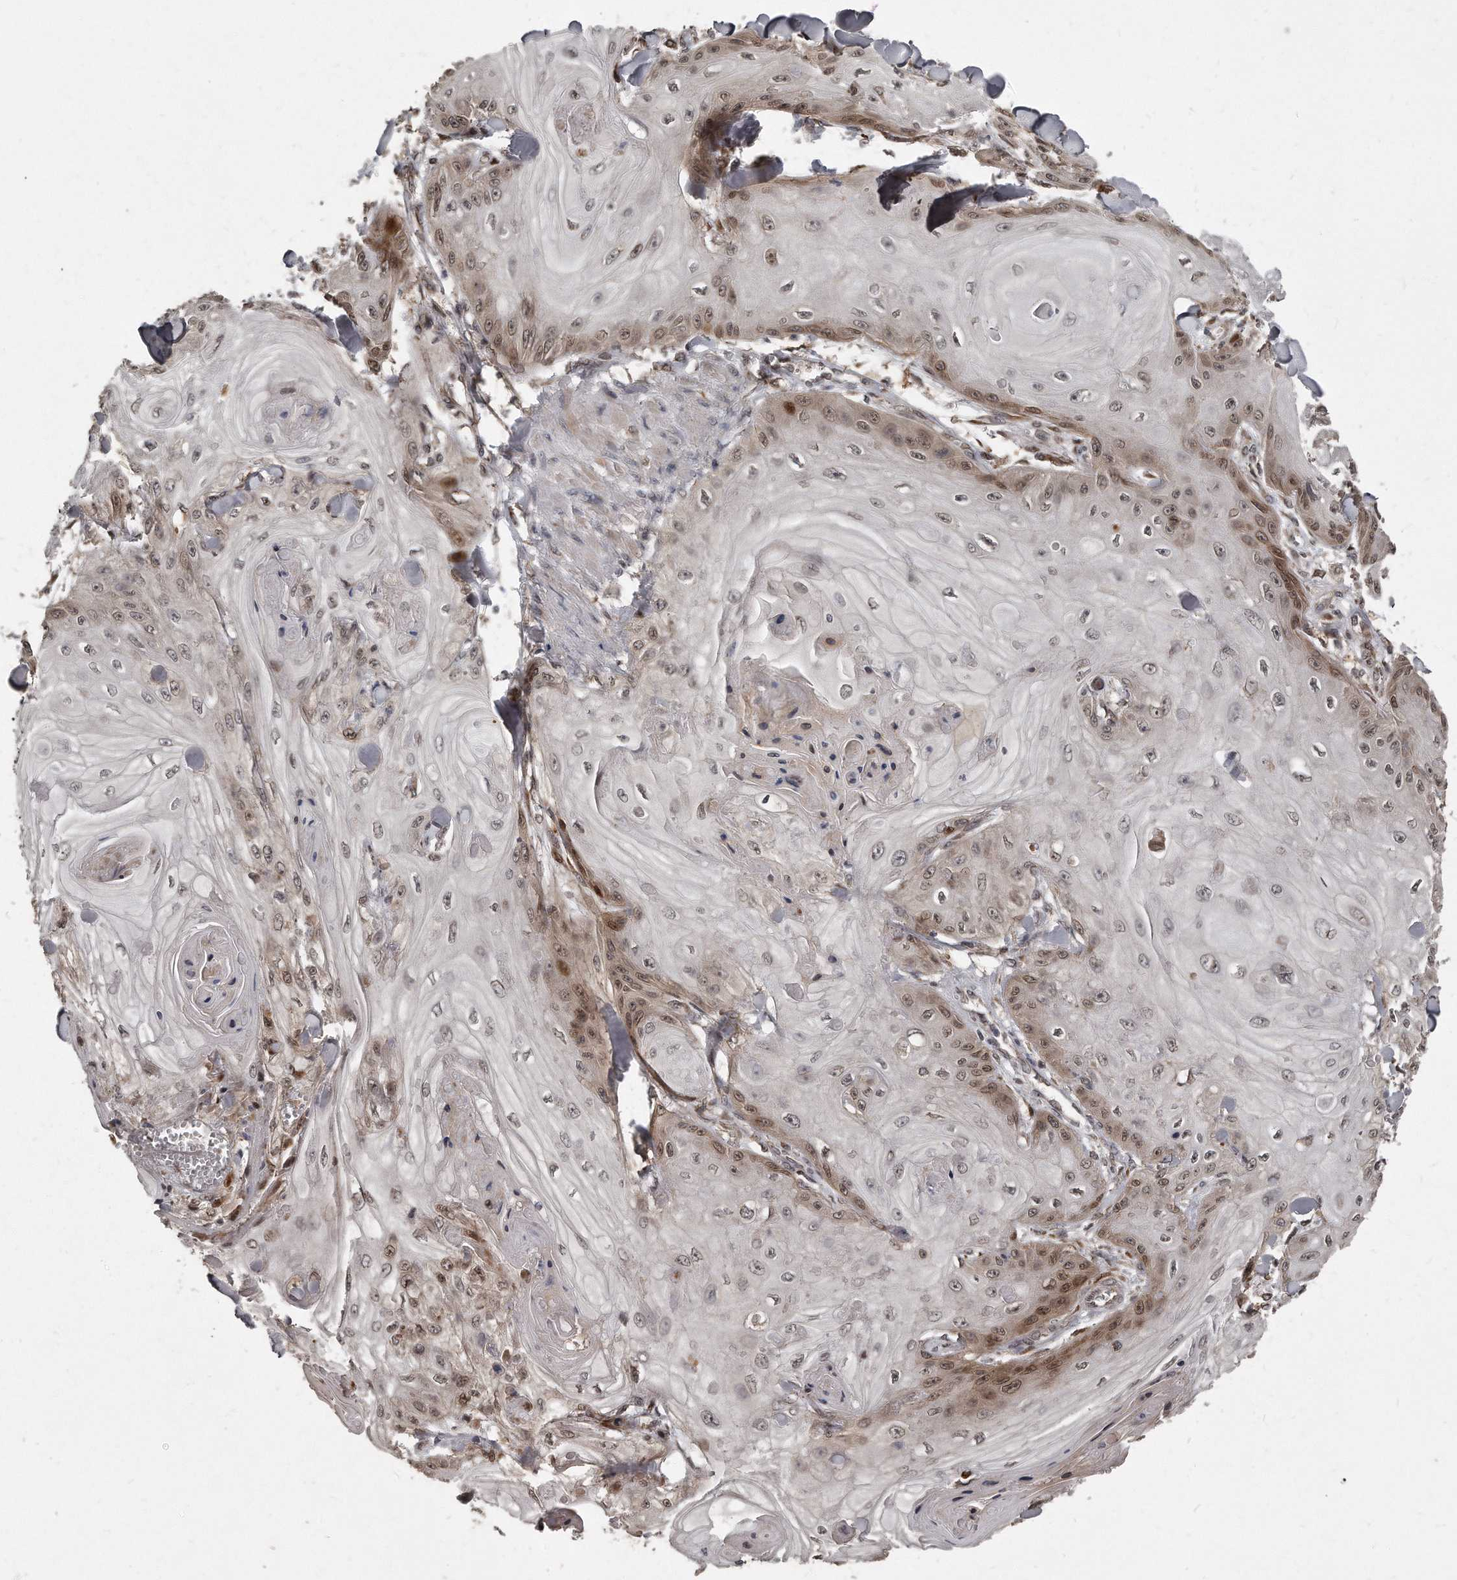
{"staining": {"intensity": "moderate", "quantity": "25%-75%", "location": "cytoplasmic/membranous,nuclear"}, "tissue": "skin cancer", "cell_type": "Tumor cells", "image_type": "cancer", "snomed": [{"axis": "morphology", "description": "Squamous cell carcinoma, NOS"}, {"axis": "topography", "description": "Skin"}], "caption": "Immunohistochemistry (IHC) (DAB) staining of squamous cell carcinoma (skin) reveals moderate cytoplasmic/membranous and nuclear protein staining in approximately 25%-75% of tumor cells. Nuclei are stained in blue.", "gene": "GCH1", "patient": {"sex": "male", "age": 74}}